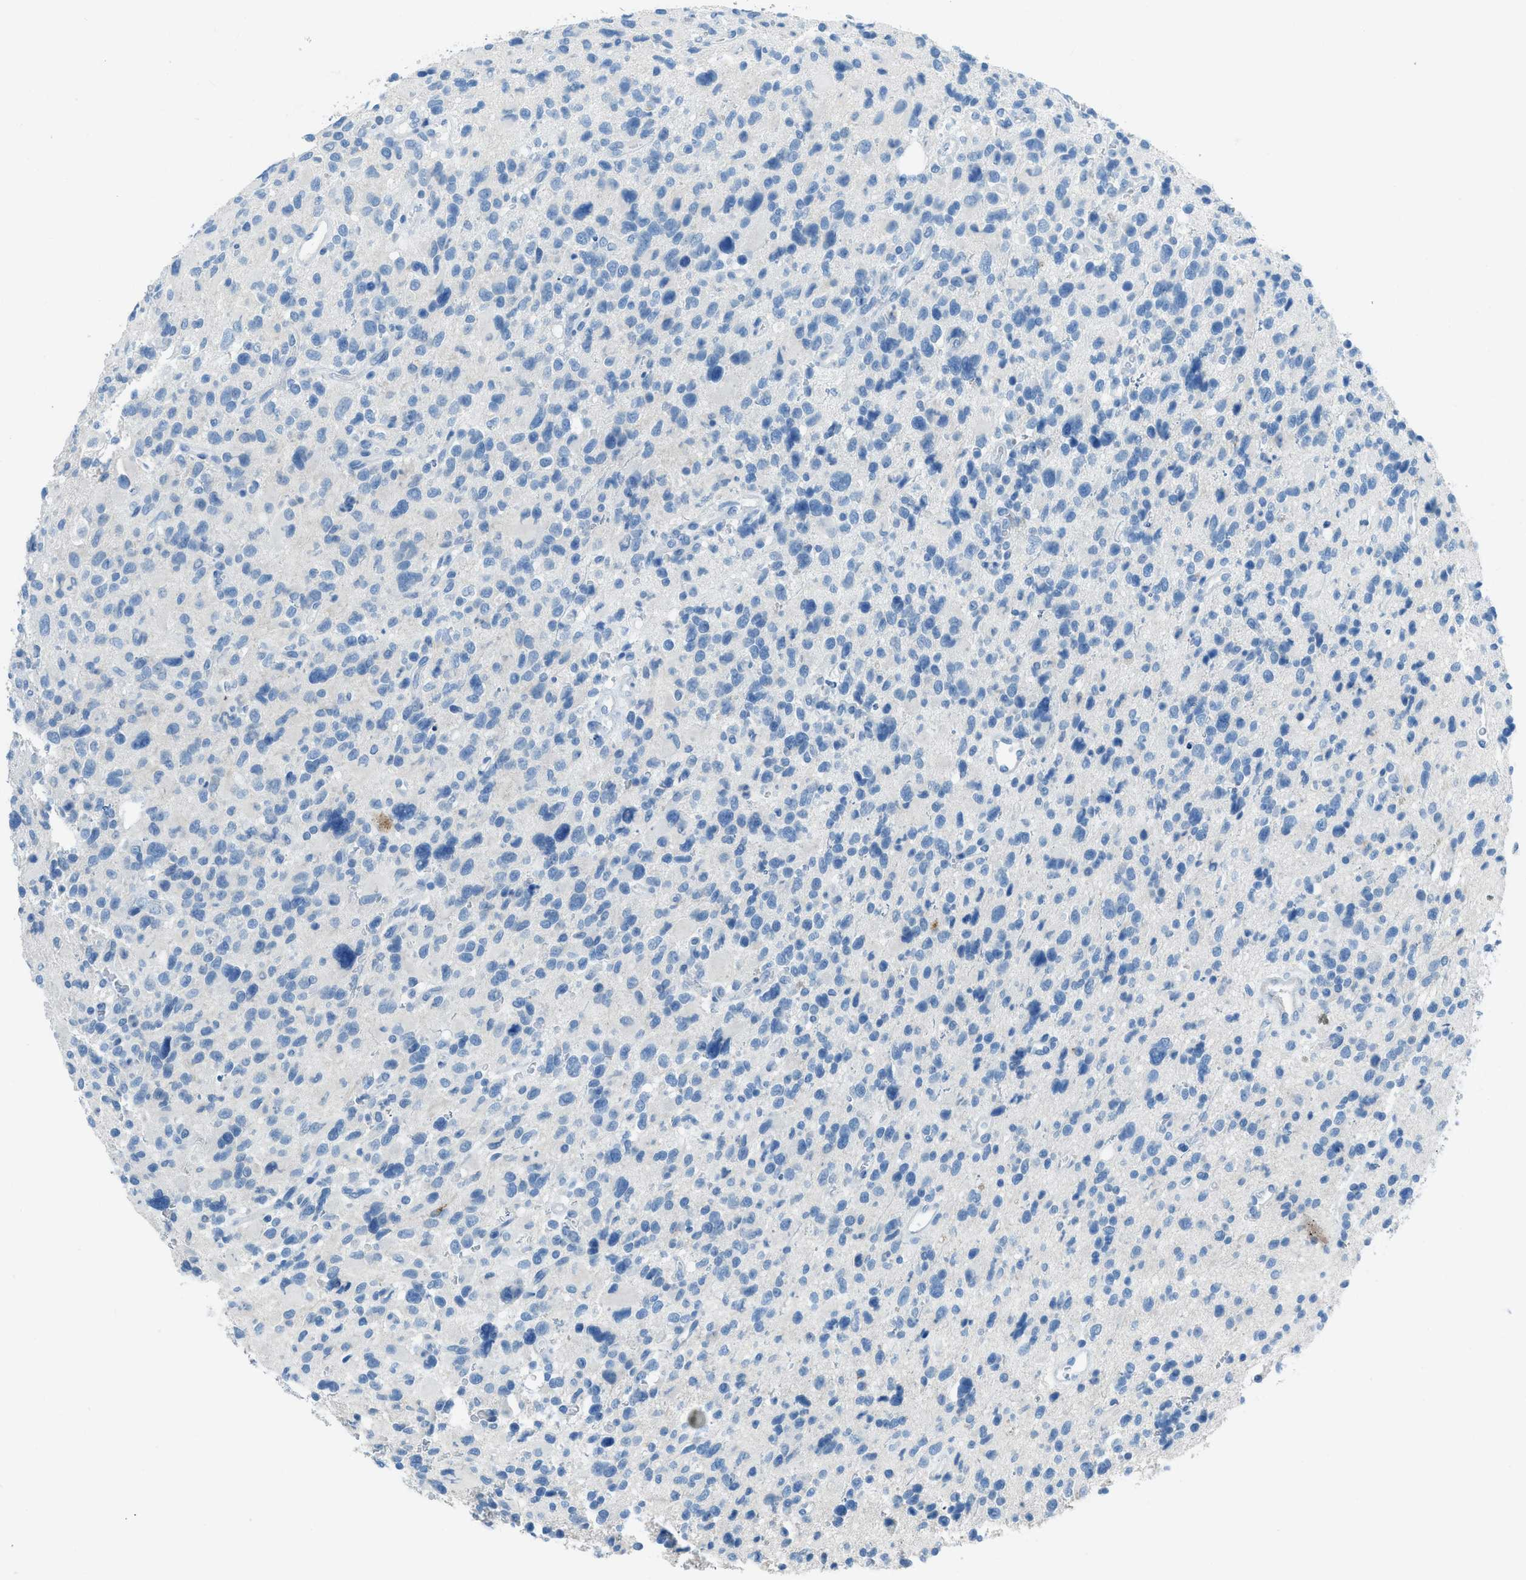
{"staining": {"intensity": "negative", "quantity": "none", "location": "none"}, "tissue": "glioma", "cell_type": "Tumor cells", "image_type": "cancer", "snomed": [{"axis": "morphology", "description": "Glioma, malignant, High grade"}, {"axis": "topography", "description": "Brain"}], "caption": "Glioma was stained to show a protein in brown. There is no significant staining in tumor cells.", "gene": "ACAN", "patient": {"sex": "male", "age": 48}}